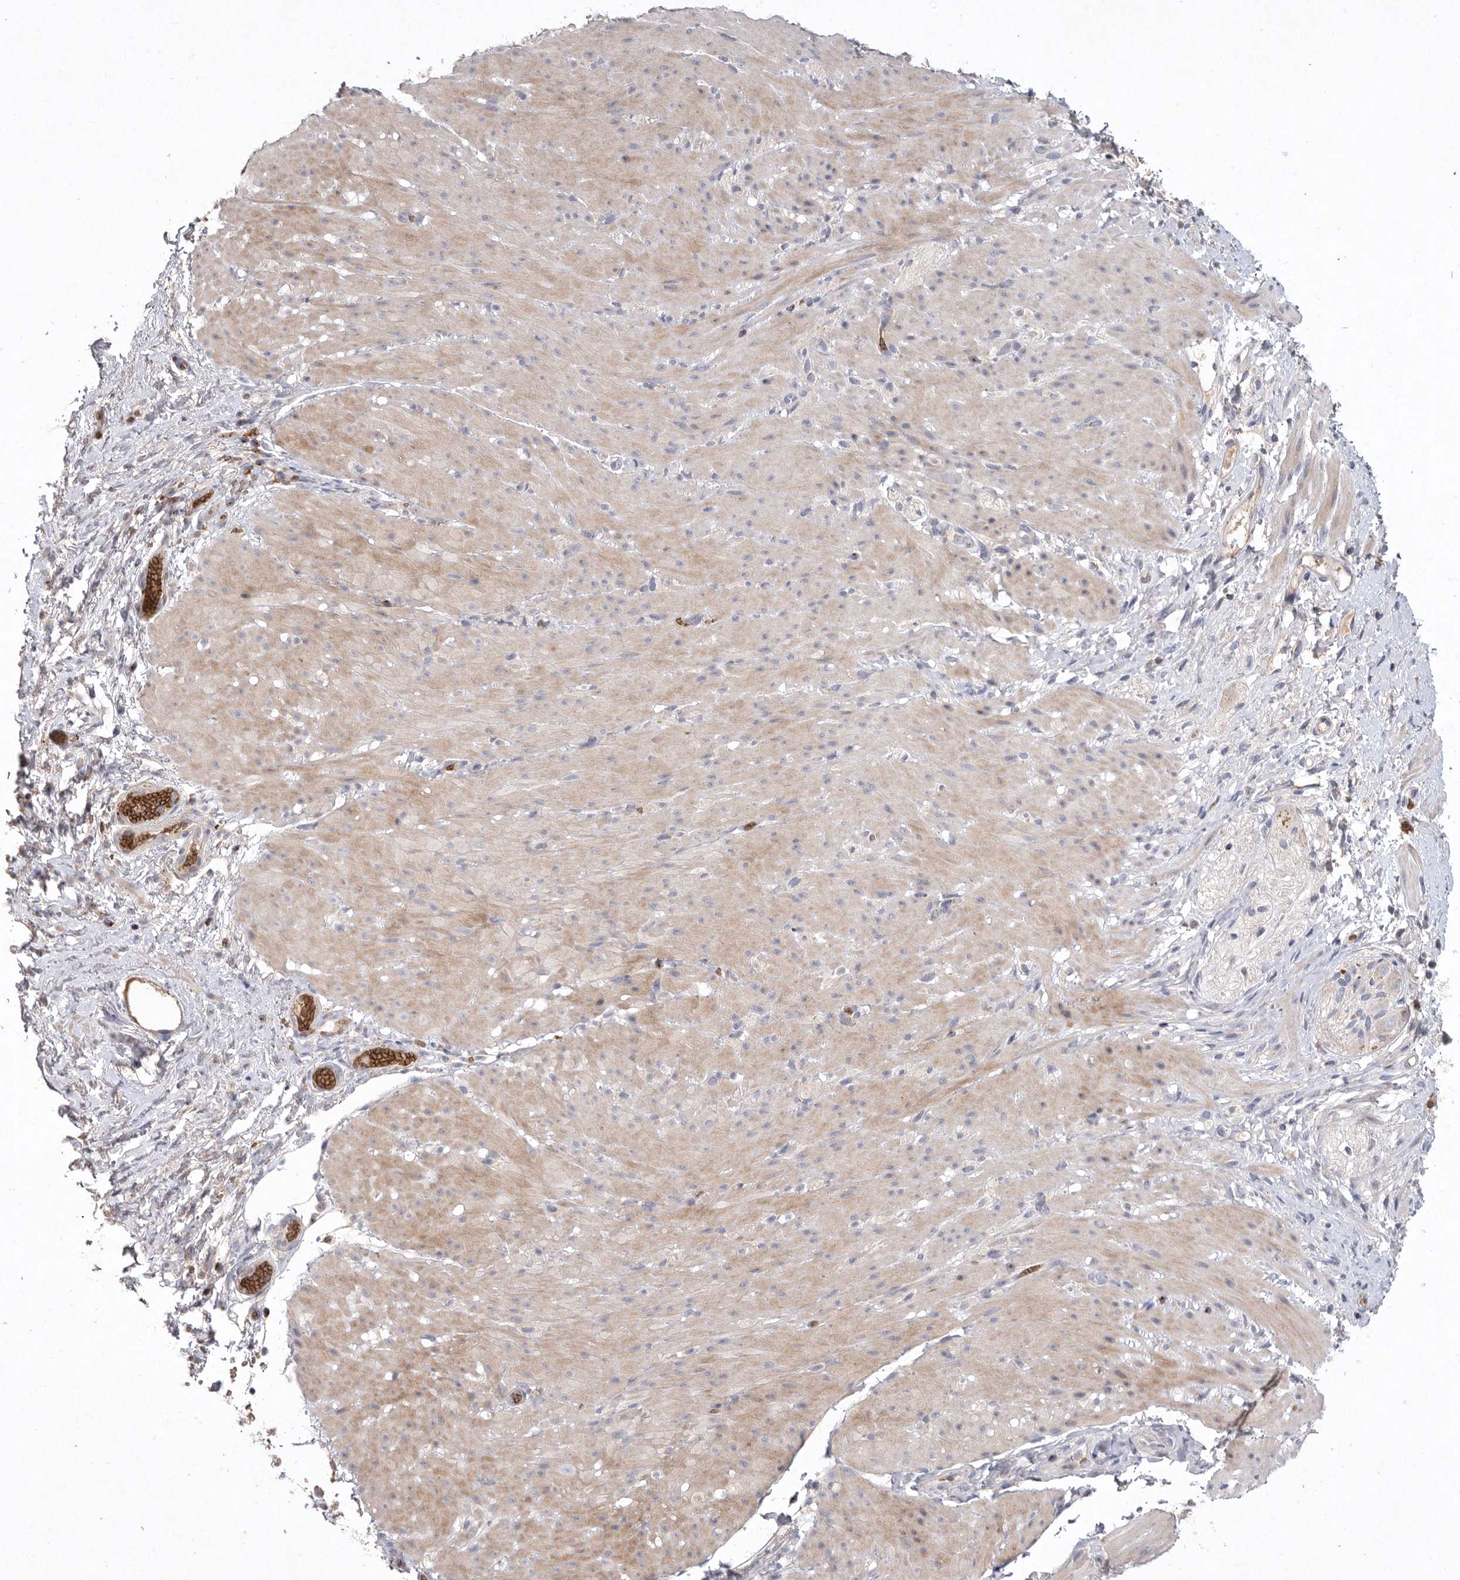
{"staining": {"intensity": "weak", "quantity": "<25%", "location": "cytoplasmic/membranous"}, "tissue": "smooth muscle", "cell_type": "Smooth muscle cells", "image_type": "normal", "snomed": [{"axis": "morphology", "description": "Normal tissue, NOS"}, {"axis": "topography", "description": "Smooth muscle"}, {"axis": "topography", "description": "Small intestine"}], "caption": "High magnification brightfield microscopy of normal smooth muscle stained with DAB (3,3'-diaminobenzidine) (brown) and counterstained with hematoxylin (blue): smooth muscle cells show no significant expression. (DAB (3,3'-diaminobenzidine) immunohistochemistry (IHC) visualized using brightfield microscopy, high magnification).", "gene": "TNFSF14", "patient": {"sex": "female", "age": 84}}